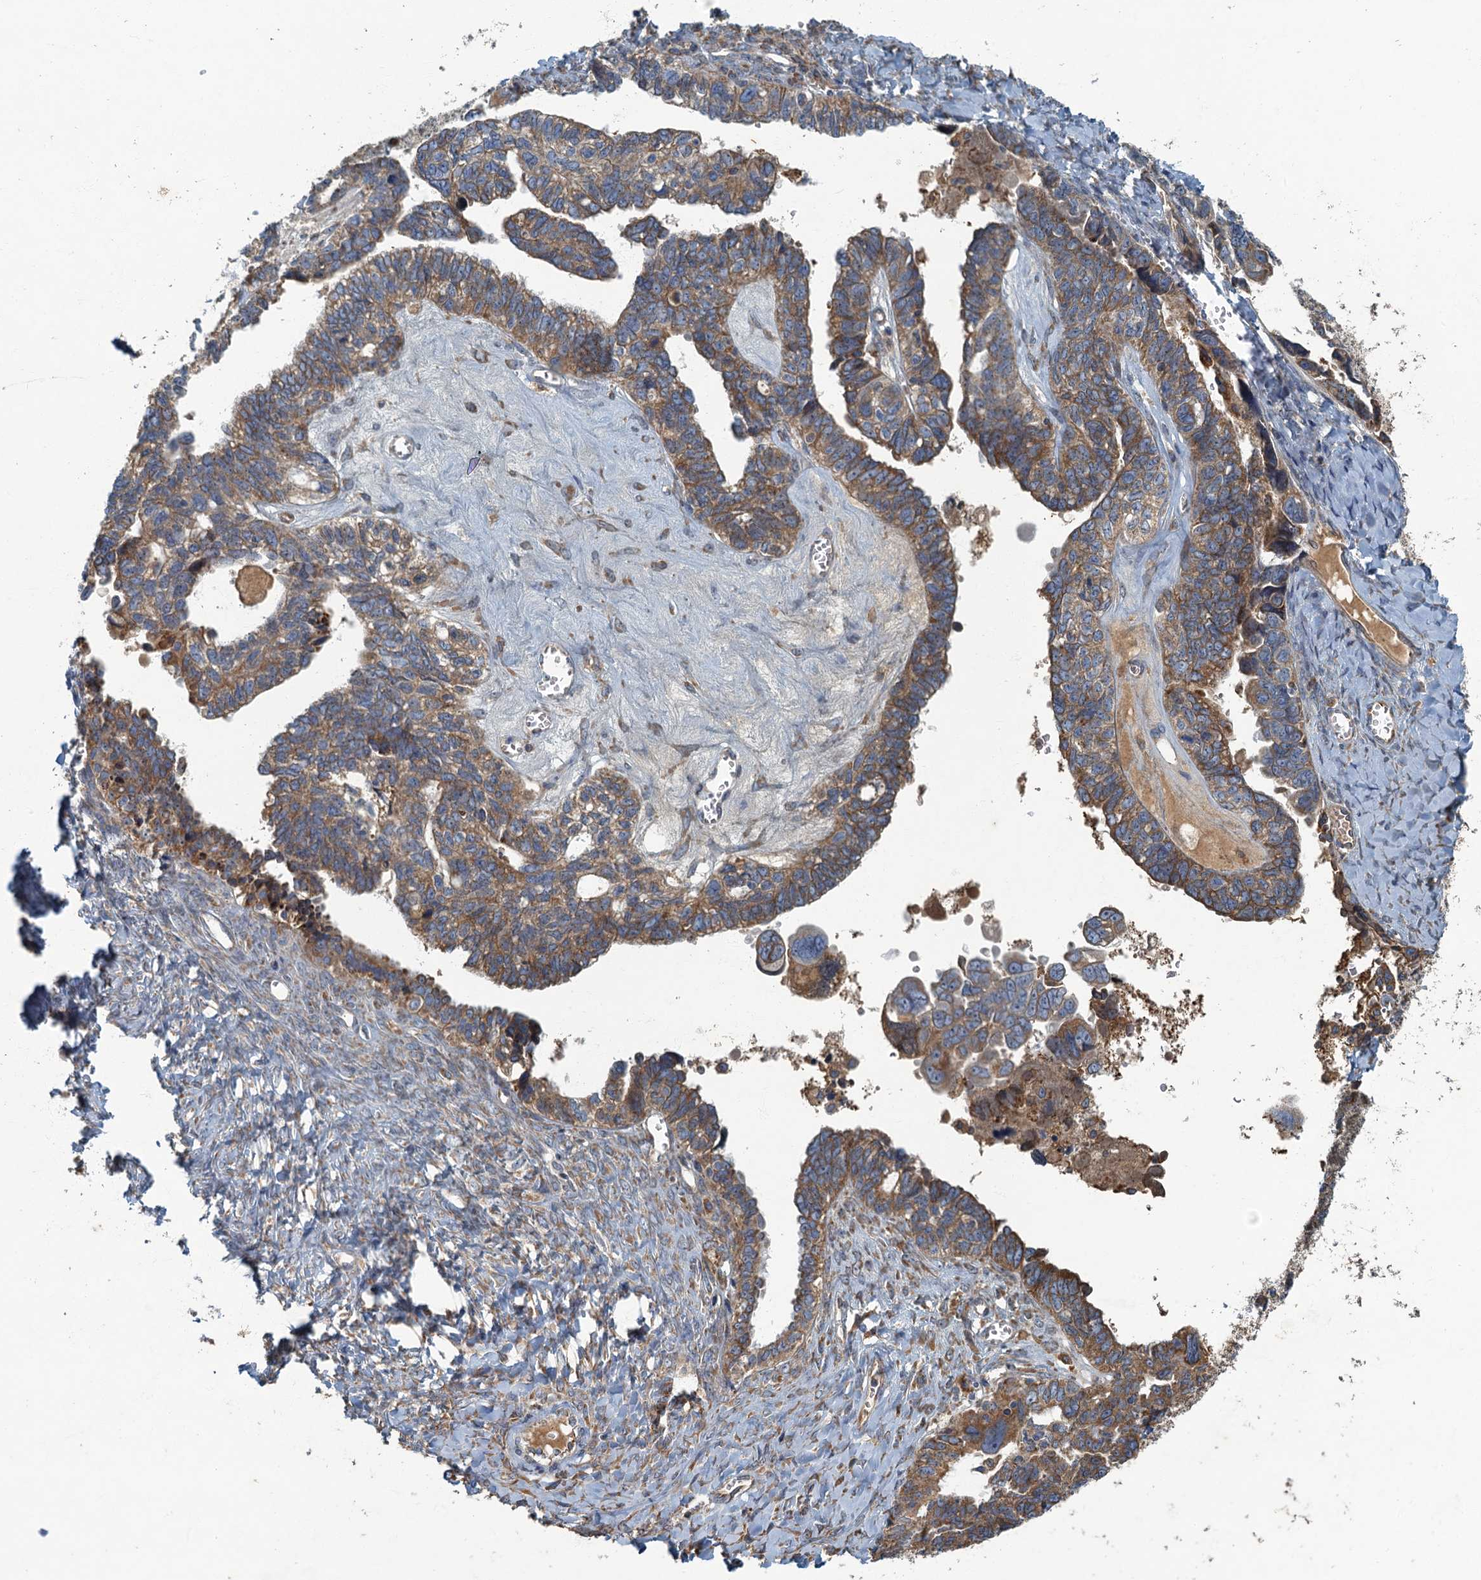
{"staining": {"intensity": "moderate", "quantity": ">75%", "location": "cytoplasmic/membranous"}, "tissue": "ovarian cancer", "cell_type": "Tumor cells", "image_type": "cancer", "snomed": [{"axis": "morphology", "description": "Cystadenocarcinoma, serous, NOS"}, {"axis": "topography", "description": "Ovary"}], "caption": "This histopathology image reveals immunohistochemistry staining of ovarian serous cystadenocarcinoma, with medium moderate cytoplasmic/membranous expression in about >75% of tumor cells.", "gene": "SPDYC", "patient": {"sex": "female", "age": 79}}